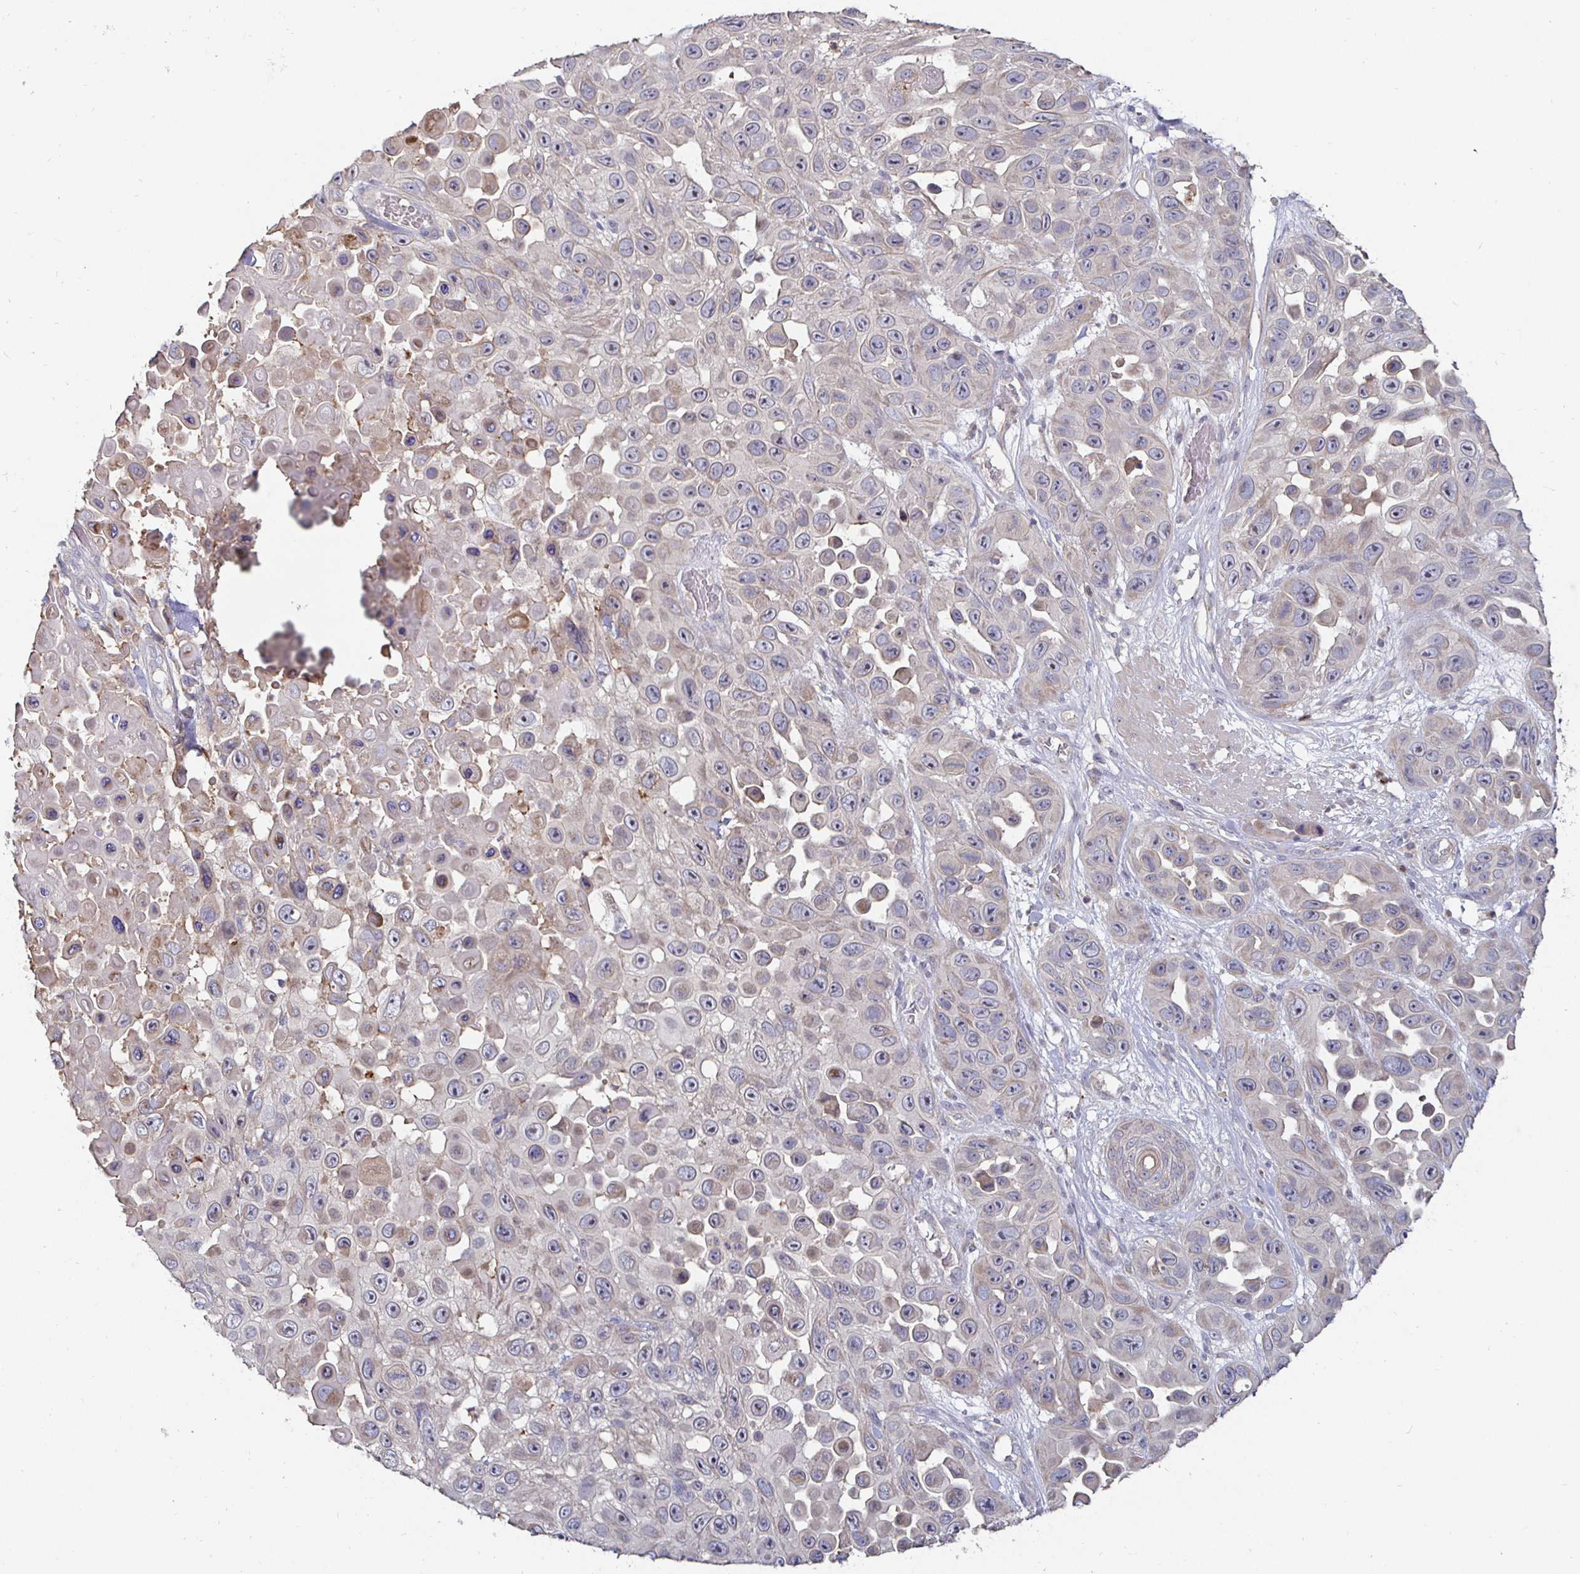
{"staining": {"intensity": "weak", "quantity": "<25%", "location": "cytoplasmic/membranous"}, "tissue": "skin cancer", "cell_type": "Tumor cells", "image_type": "cancer", "snomed": [{"axis": "morphology", "description": "Squamous cell carcinoma, NOS"}, {"axis": "topography", "description": "Skin"}], "caption": "A high-resolution histopathology image shows immunohistochemistry staining of skin cancer, which shows no significant positivity in tumor cells.", "gene": "NRSN1", "patient": {"sex": "male", "age": 81}}